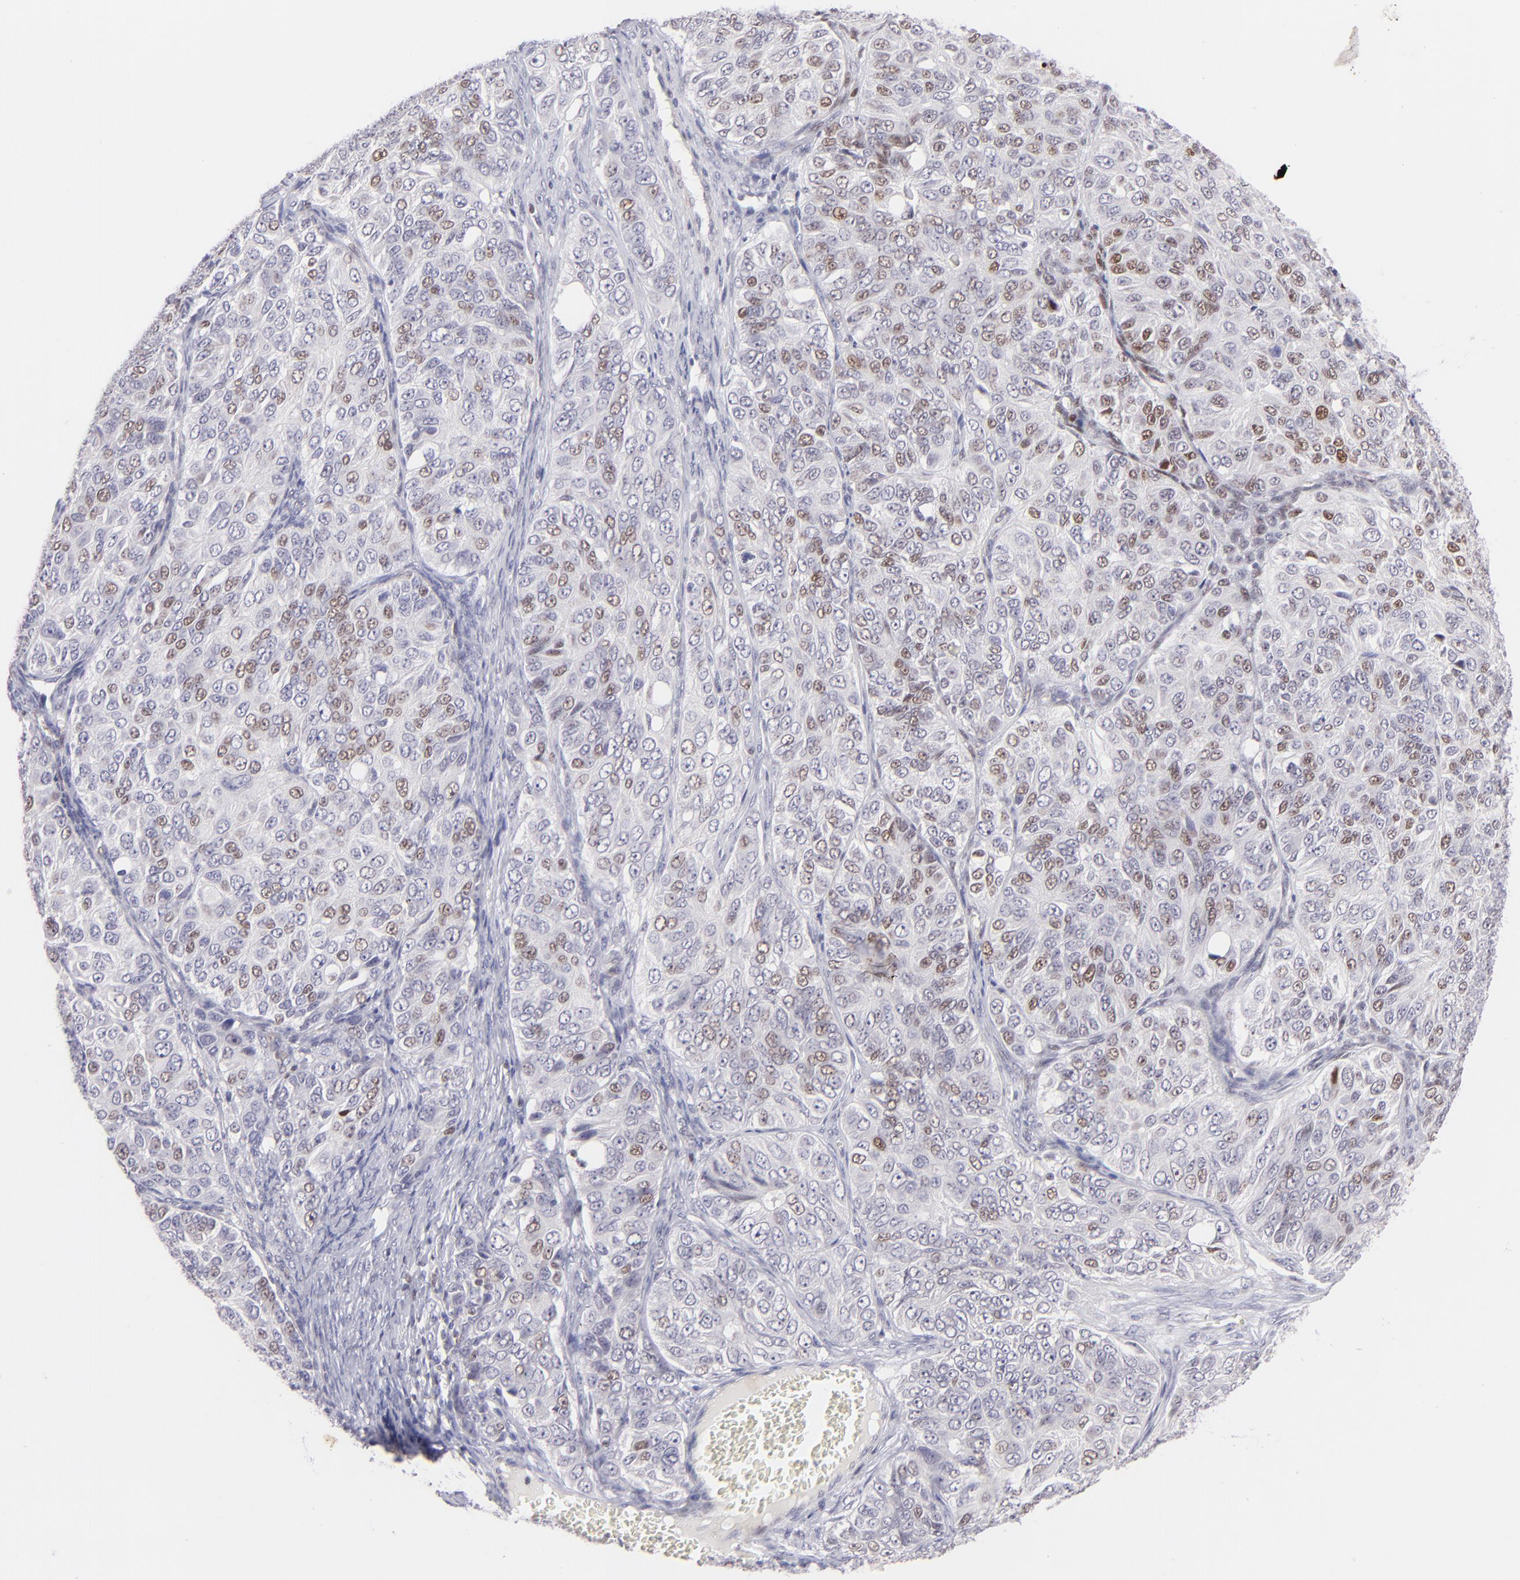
{"staining": {"intensity": "weak", "quantity": "25%-75%", "location": "nuclear"}, "tissue": "ovarian cancer", "cell_type": "Tumor cells", "image_type": "cancer", "snomed": [{"axis": "morphology", "description": "Carcinoma, endometroid"}, {"axis": "topography", "description": "Ovary"}], "caption": "Immunohistochemistry (IHC) staining of ovarian cancer, which displays low levels of weak nuclear staining in about 25%-75% of tumor cells indicating weak nuclear protein expression. The staining was performed using DAB (brown) for protein detection and nuclei were counterstained in hematoxylin (blue).", "gene": "POU2F1", "patient": {"sex": "female", "age": 51}}